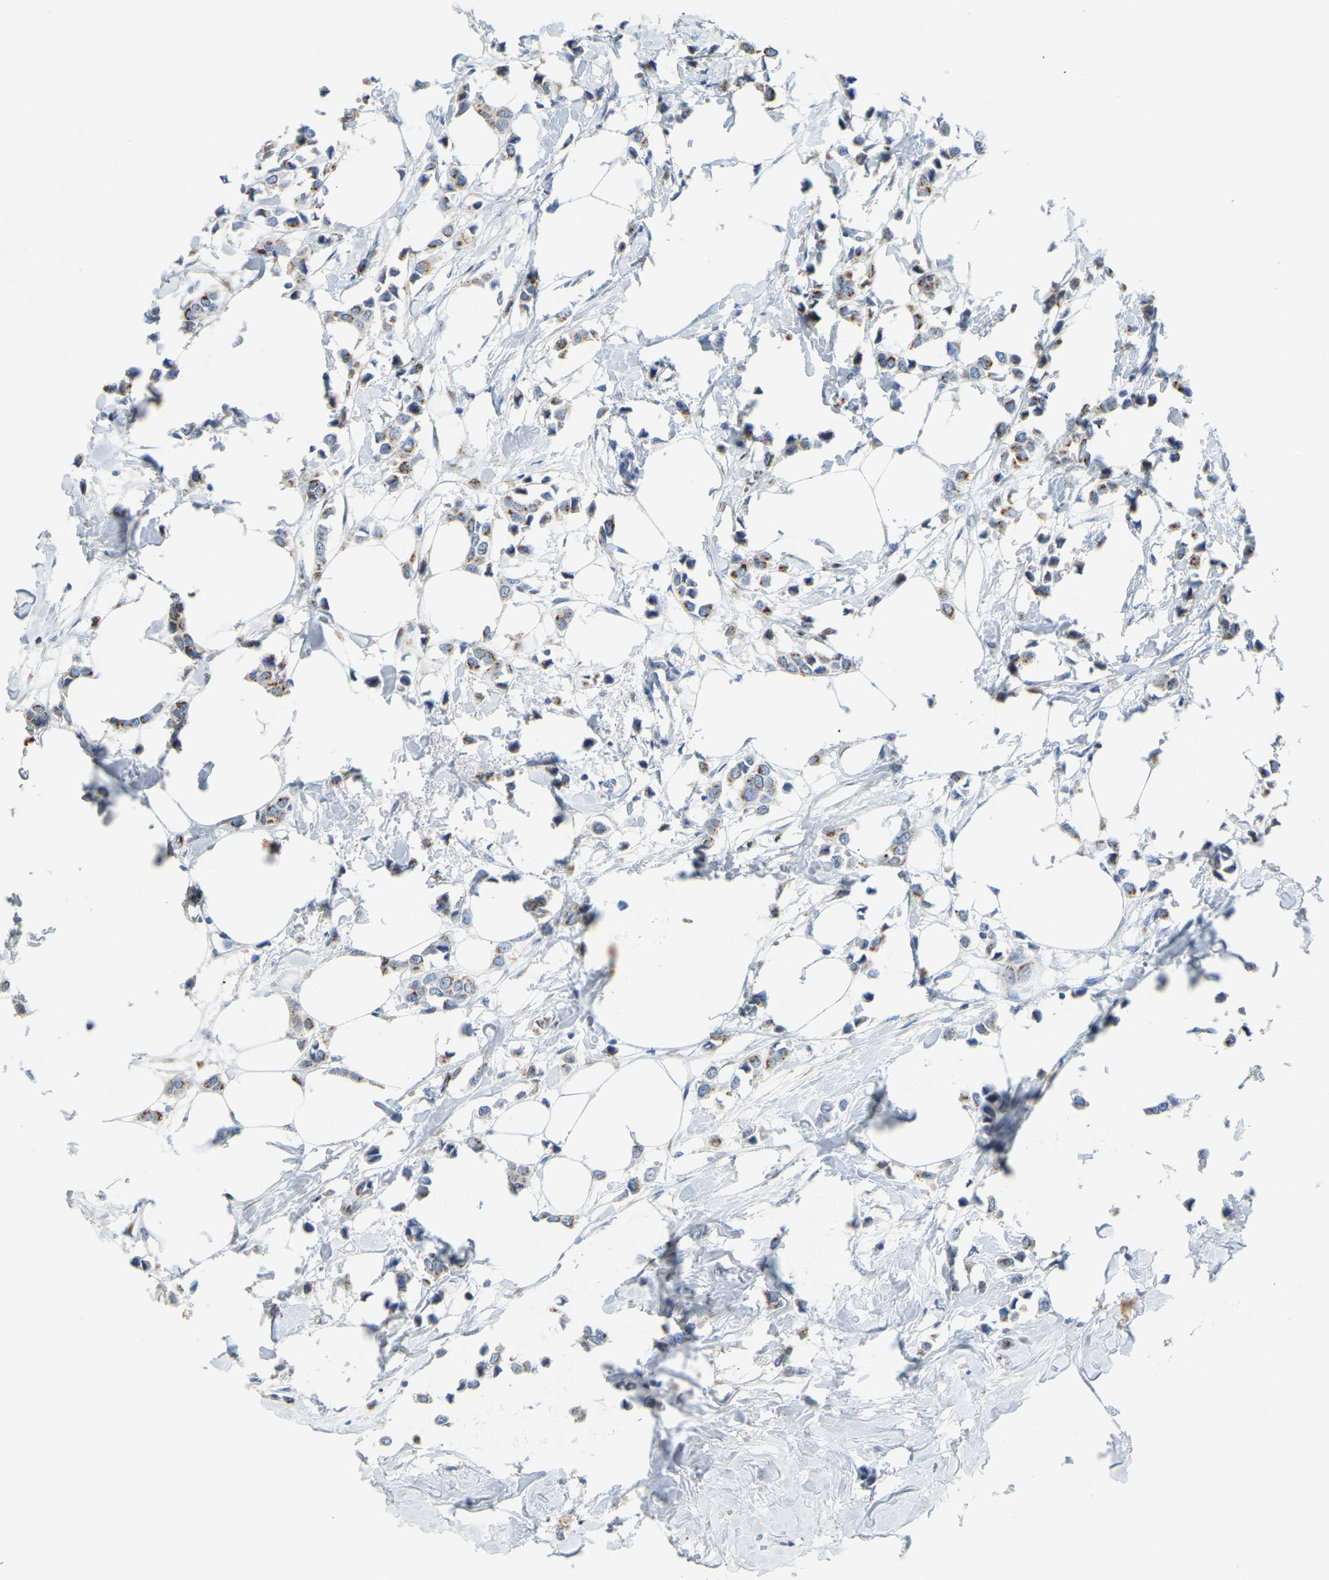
{"staining": {"intensity": "moderate", "quantity": "<25%", "location": "cytoplasmic/membranous"}, "tissue": "breast cancer", "cell_type": "Tumor cells", "image_type": "cancer", "snomed": [{"axis": "morphology", "description": "Lobular carcinoma"}, {"axis": "topography", "description": "Breast"}], "caption": "A high-resolution histopathology image shows immunohistochemistry (IHC) staining of lobular carcinoma (breast), which shows moderate cytoplasmic/membranous staining in about <25% of tumor cells. Immunohistochemistry (ihc) stains the protein of interest in brown and the nuclei are stained blue.", "gene": "FAM174A", "patient": {"sex": "female", "age": 51}}